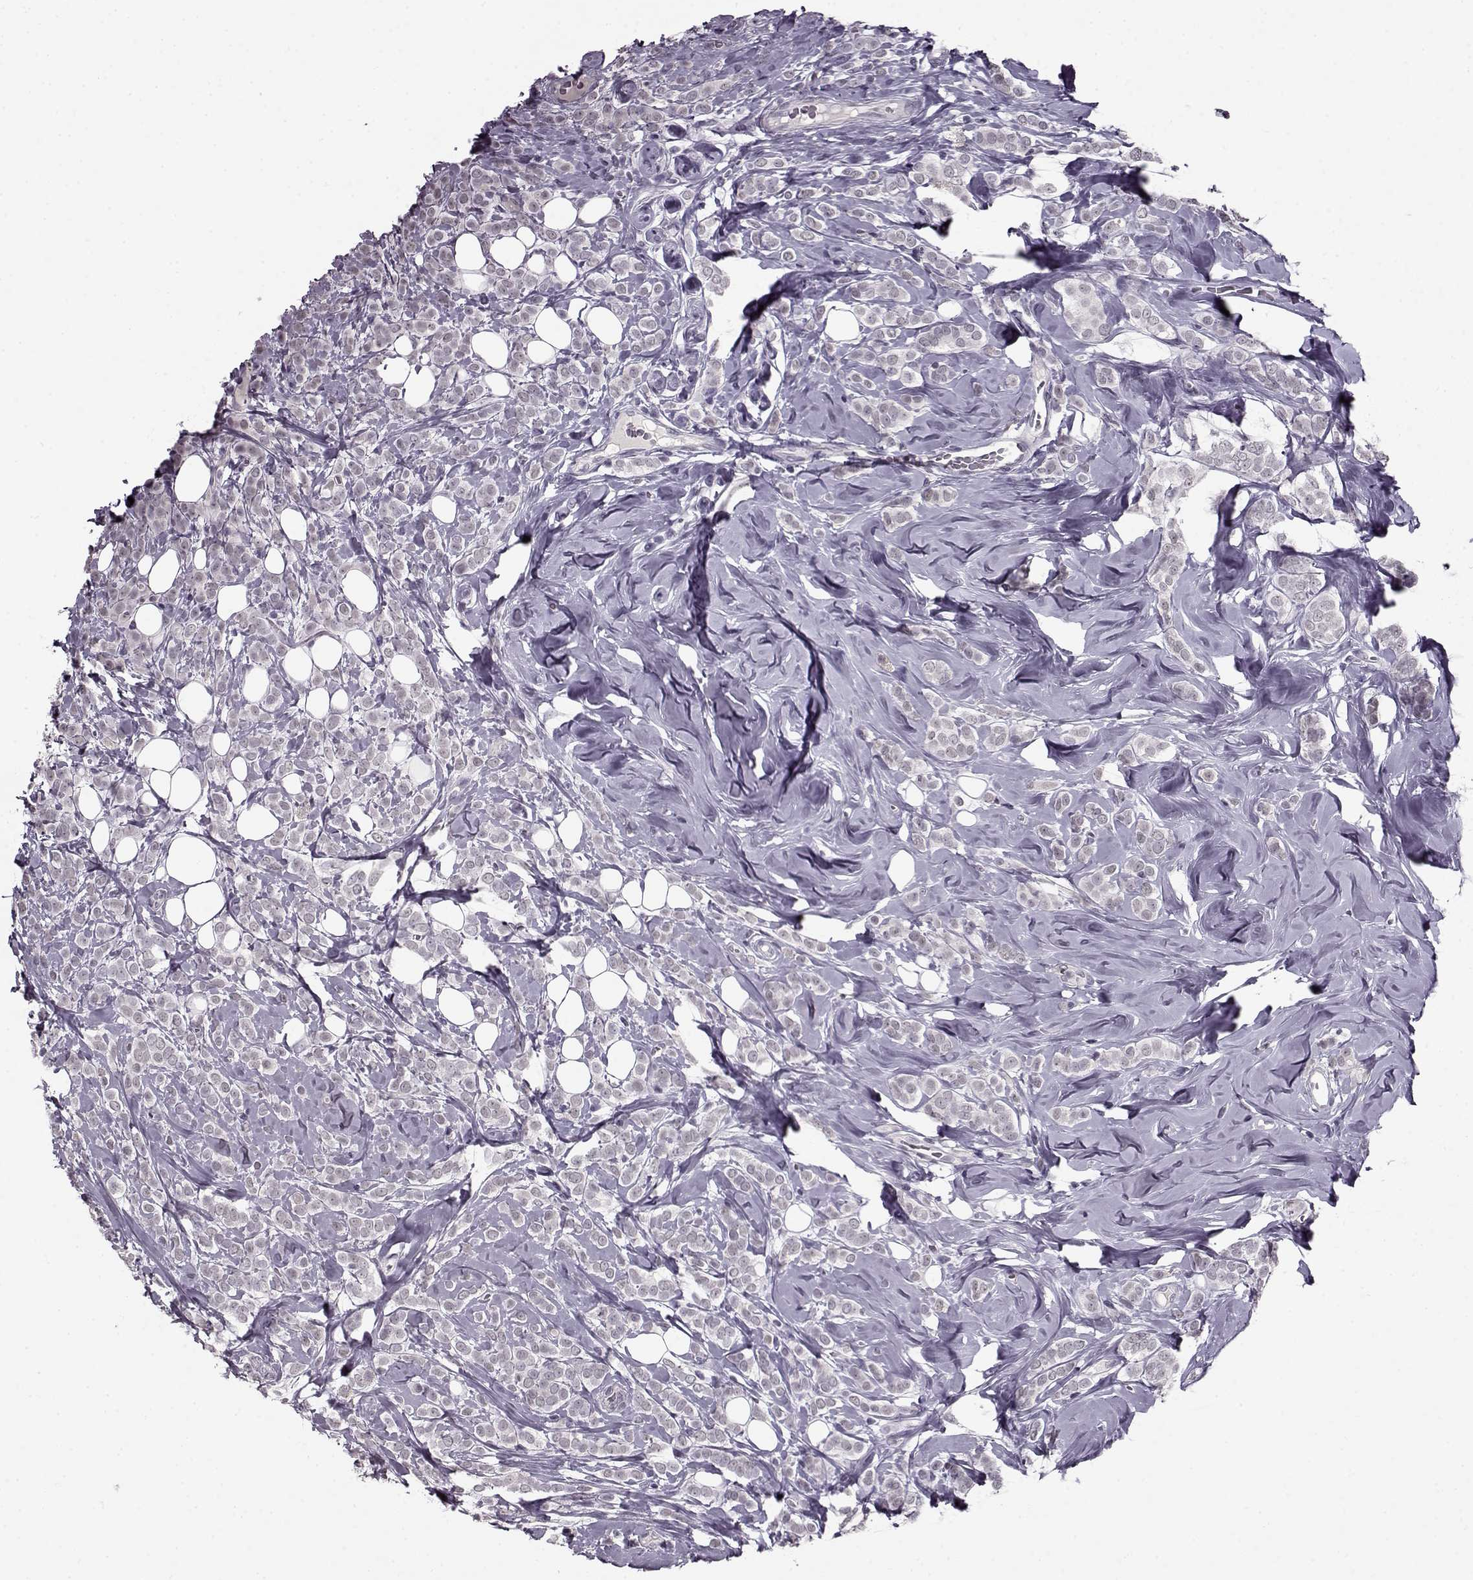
{"staining": {"intensity": "negative", "quantity": "none", "location": "none"}, "tissue": "breast cancer", "cell_type": "Tumor cells", "image_type": "cancer", "snomed": [{"axis": "morphology", "description": "Lobular carcinoma"}, {"axis": "topography", "description": "Breast"}], "caption": "DAB (3,3'-diaminobenzidine) immunohistochemical staining of human breast cancer shows no significant staining in tumor cells.", "gene": "RP1L1", "patient": {"sex": "female", "age": 49}}